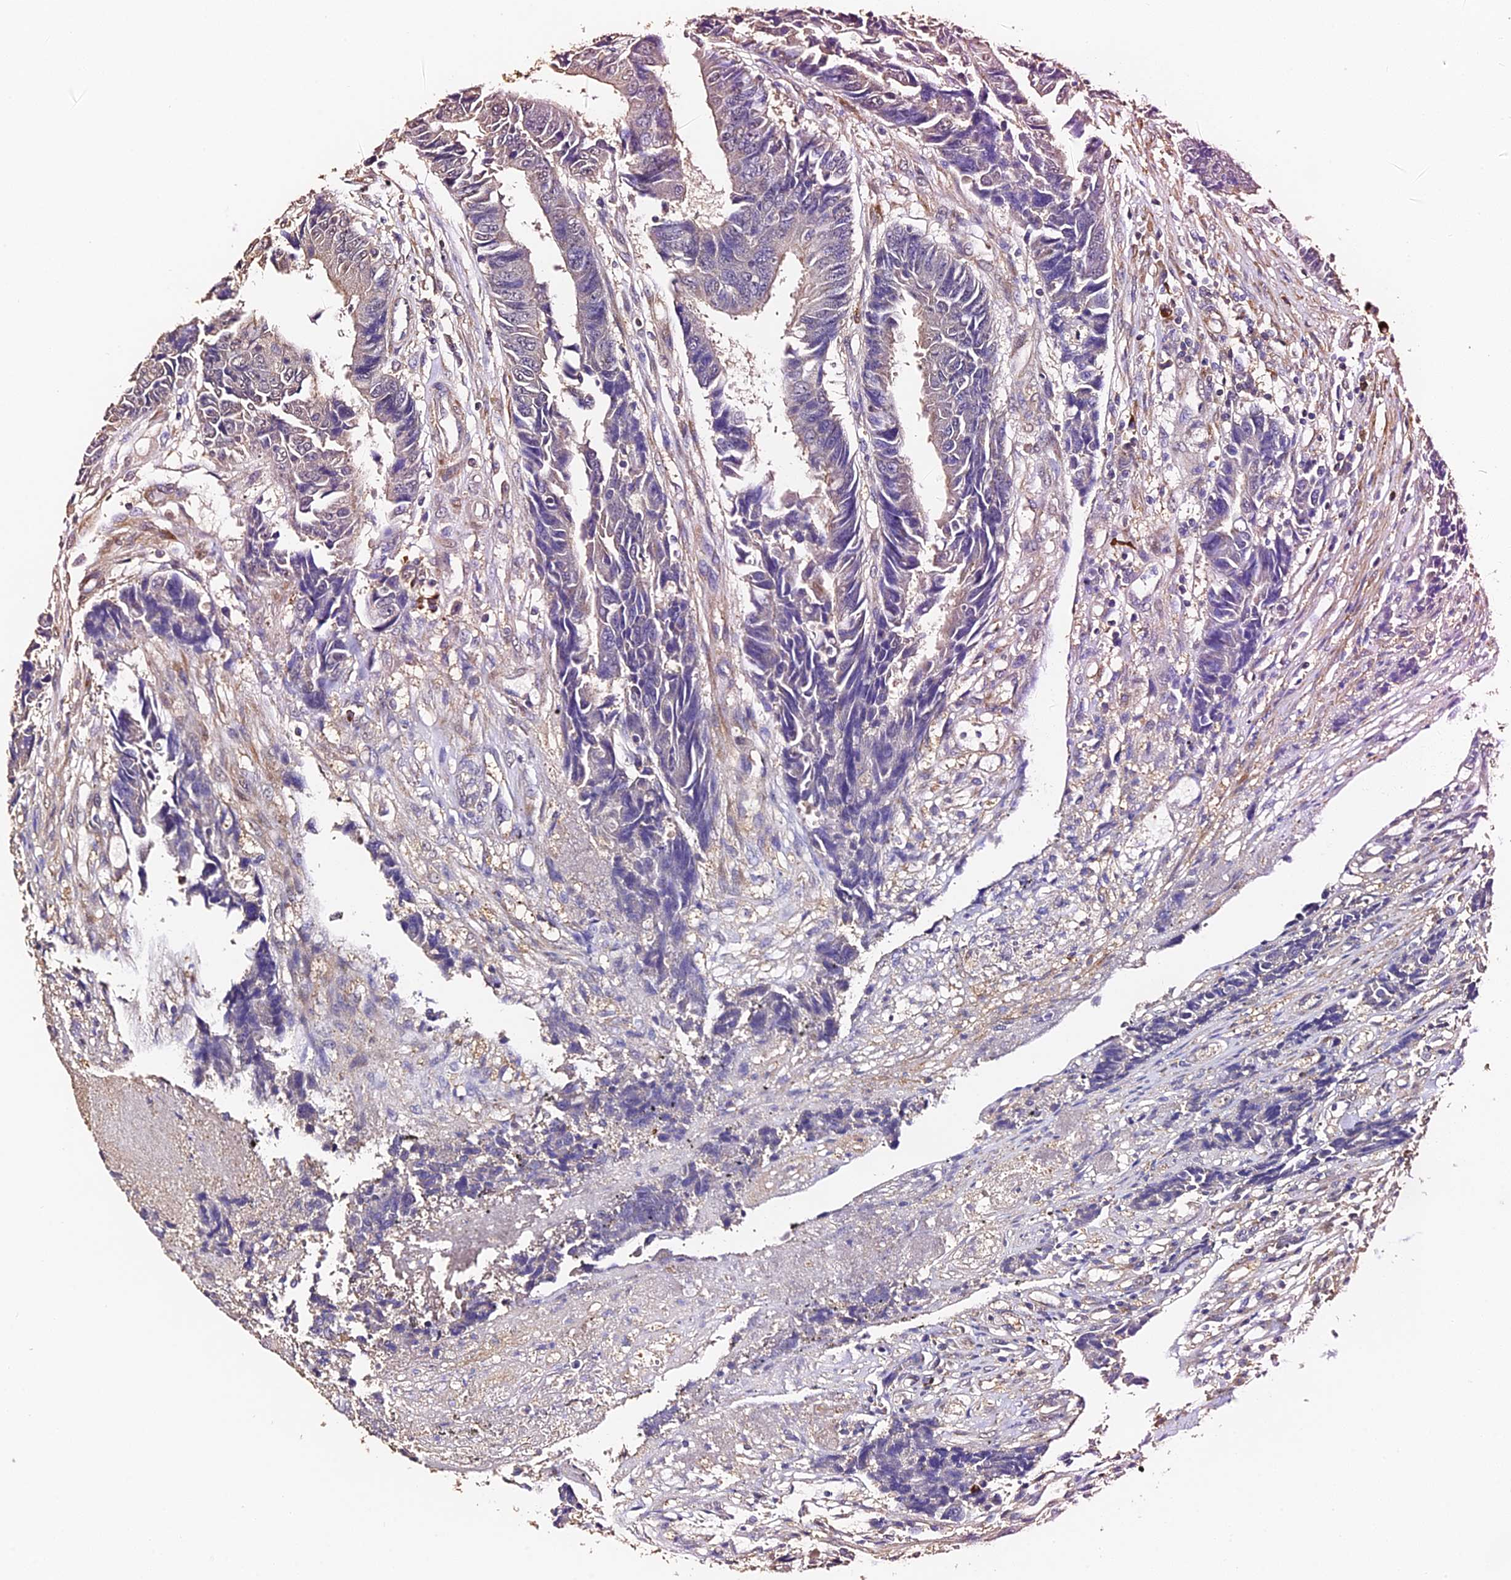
{"staining": {"intensity": "negative", "quantity": "none", "location": "none"}, "tissue": "colorectal cancer", "cell_type": "Tumor cells", "image_type": "cancer", "snomed": [{"axis": "morphology", "description": "Adenocarcinoma, NOS"}, {"axis": "topography", "description": "Rectum"}], "caption": "Histopathology image shows no significant protein expression in tumor cells of colorectal adenocarcinoma.", "gene": "SLC11A1", "patient": {"sex": "male", "age": 84}}